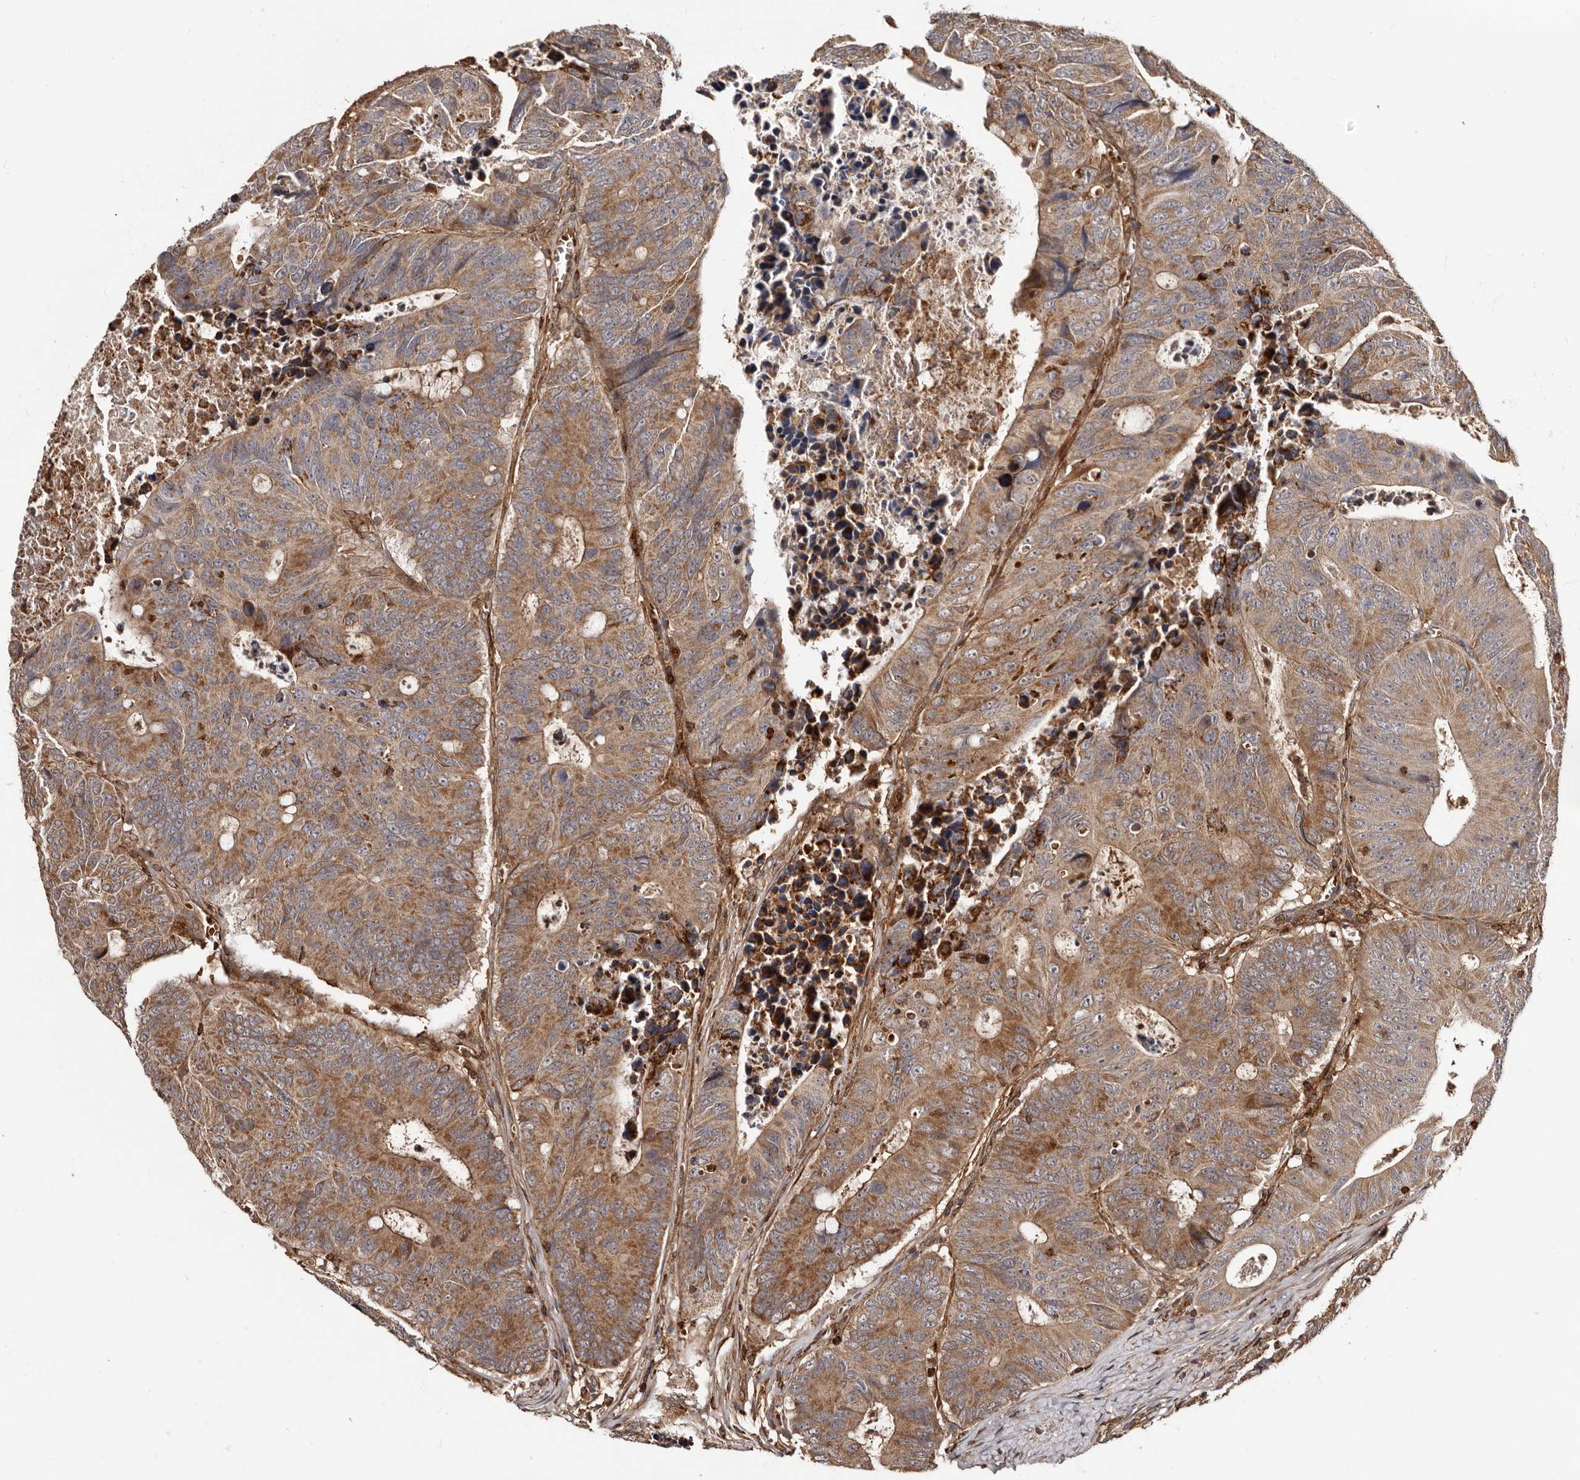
{"staining": {"intensity": "moderate", "quantity": ">75%", "location": "cytoplasmic/membranous"}, "tissue": "colorectal cancer", "cell_type": "Tumor cells", "image_type": "cancer", "snomed": [{"axis": "morphology", "description": "Adenocarcinoma, NOS"}, {"axis": "topography", "description": "Colon"}], "caption": "Colorectal cancer (adenocarcinoma) was stained to show a protein in brown. There is medium levels of moderate cytoplasmic/membranous positivity in about >75% of tumor cells. The protein of interest is shown in brown color, while the nuclei are stained blue.", "gene": "BAX", "patient": {"sex": "male", "age": 87}}